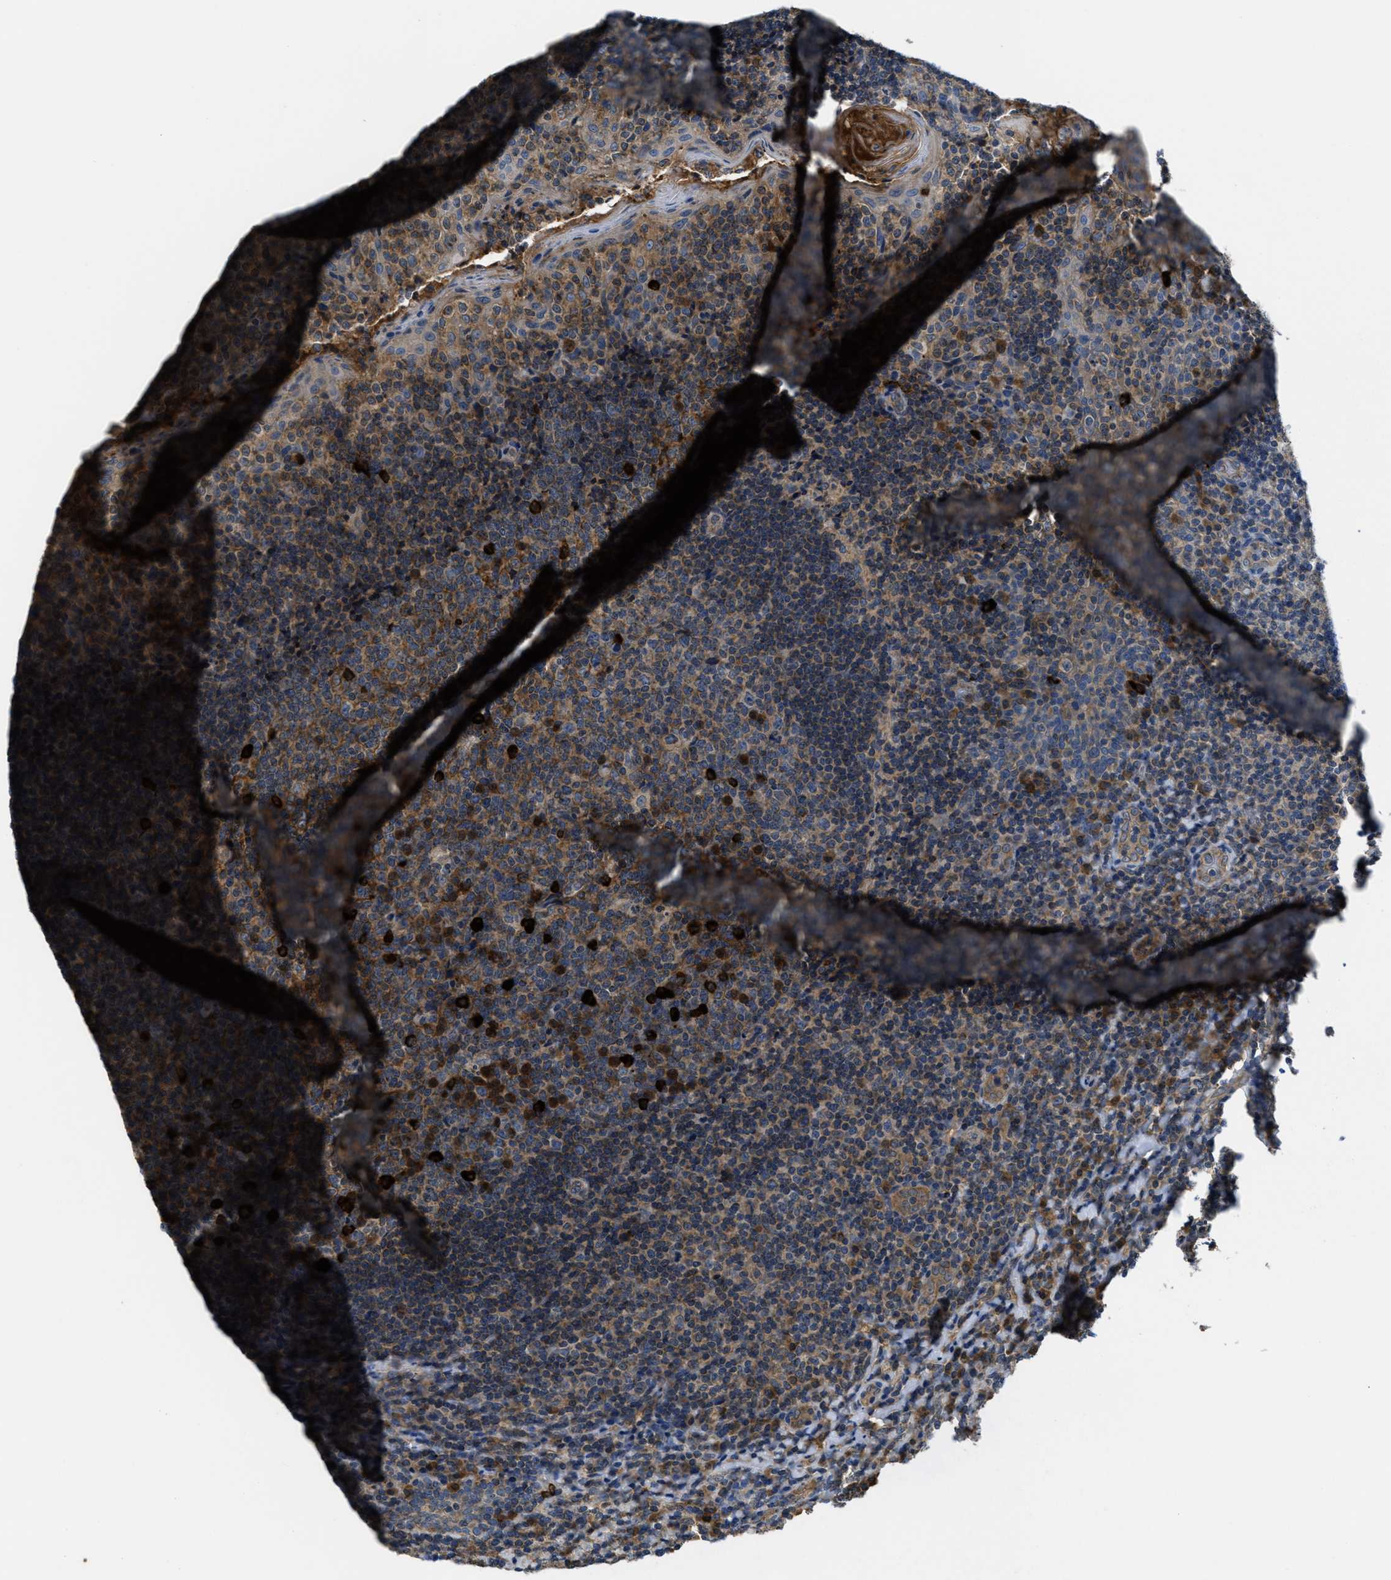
{"staining": {"intensity": "strong", "quantity": "25%-75%", "location": "cytoplasmic/membranous,nuclear"}, "tissue": "tonsil", "cell_type": "Germinal center cells", "image_type": "normal", "snomed": [{"axis": "morphology", "description": "Normal tissue, NOS"}, {"axis": "topography", "description": "Tonsil"}], "caption": "Protein staining exhibits strong cytoplasmic/membranous,nuclear positivity in approximately 25%-75% of germinal center cells in unremarkable tonsil.", "gene": "GALK1", "patient": {"sex": "male", "age": 17}}